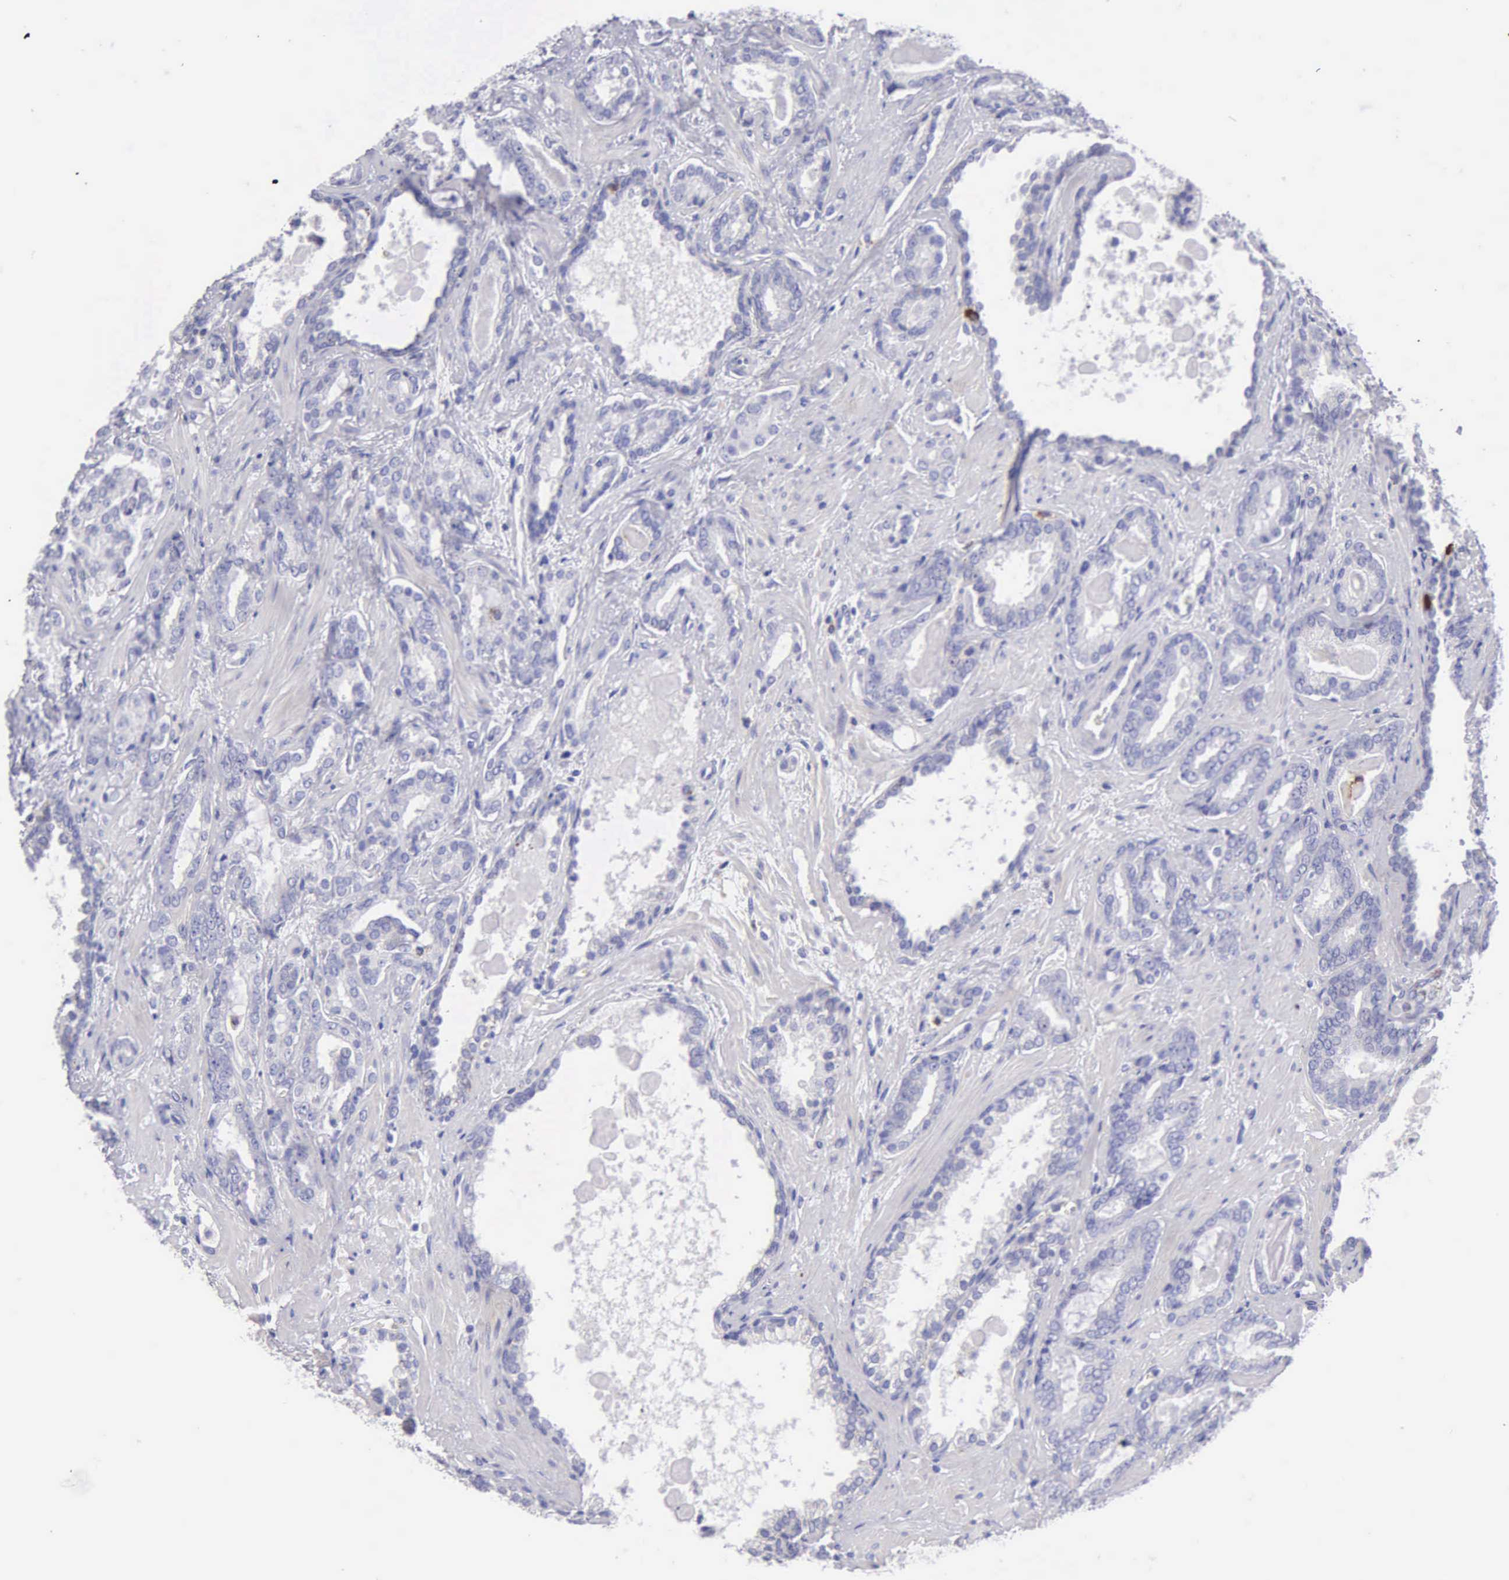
{"staining": {"intensity": "negative", "quantity": "none", "location": "none"}, "tissue": "prostate cancer", "cell_type": "Tumor cells", "image_type": "cancer", "snomed": [{"axis": "morphology", "description": "Adenocarcinoma, Medium grade"}, {"axis": "topography", "description": "Prostate"}], "caption": "Immunohistochemistry (IHC) micrograph of adenocarcinoma (medium-grade) (prostate) stained for a protein (brown), which exhibits no positivity in tumor cells. (Immunohistochemistry (IHC), brightfield microscopy, high magnification).", "gene": "TYRP1", "patient": {"sex": "male", "age": 64}}